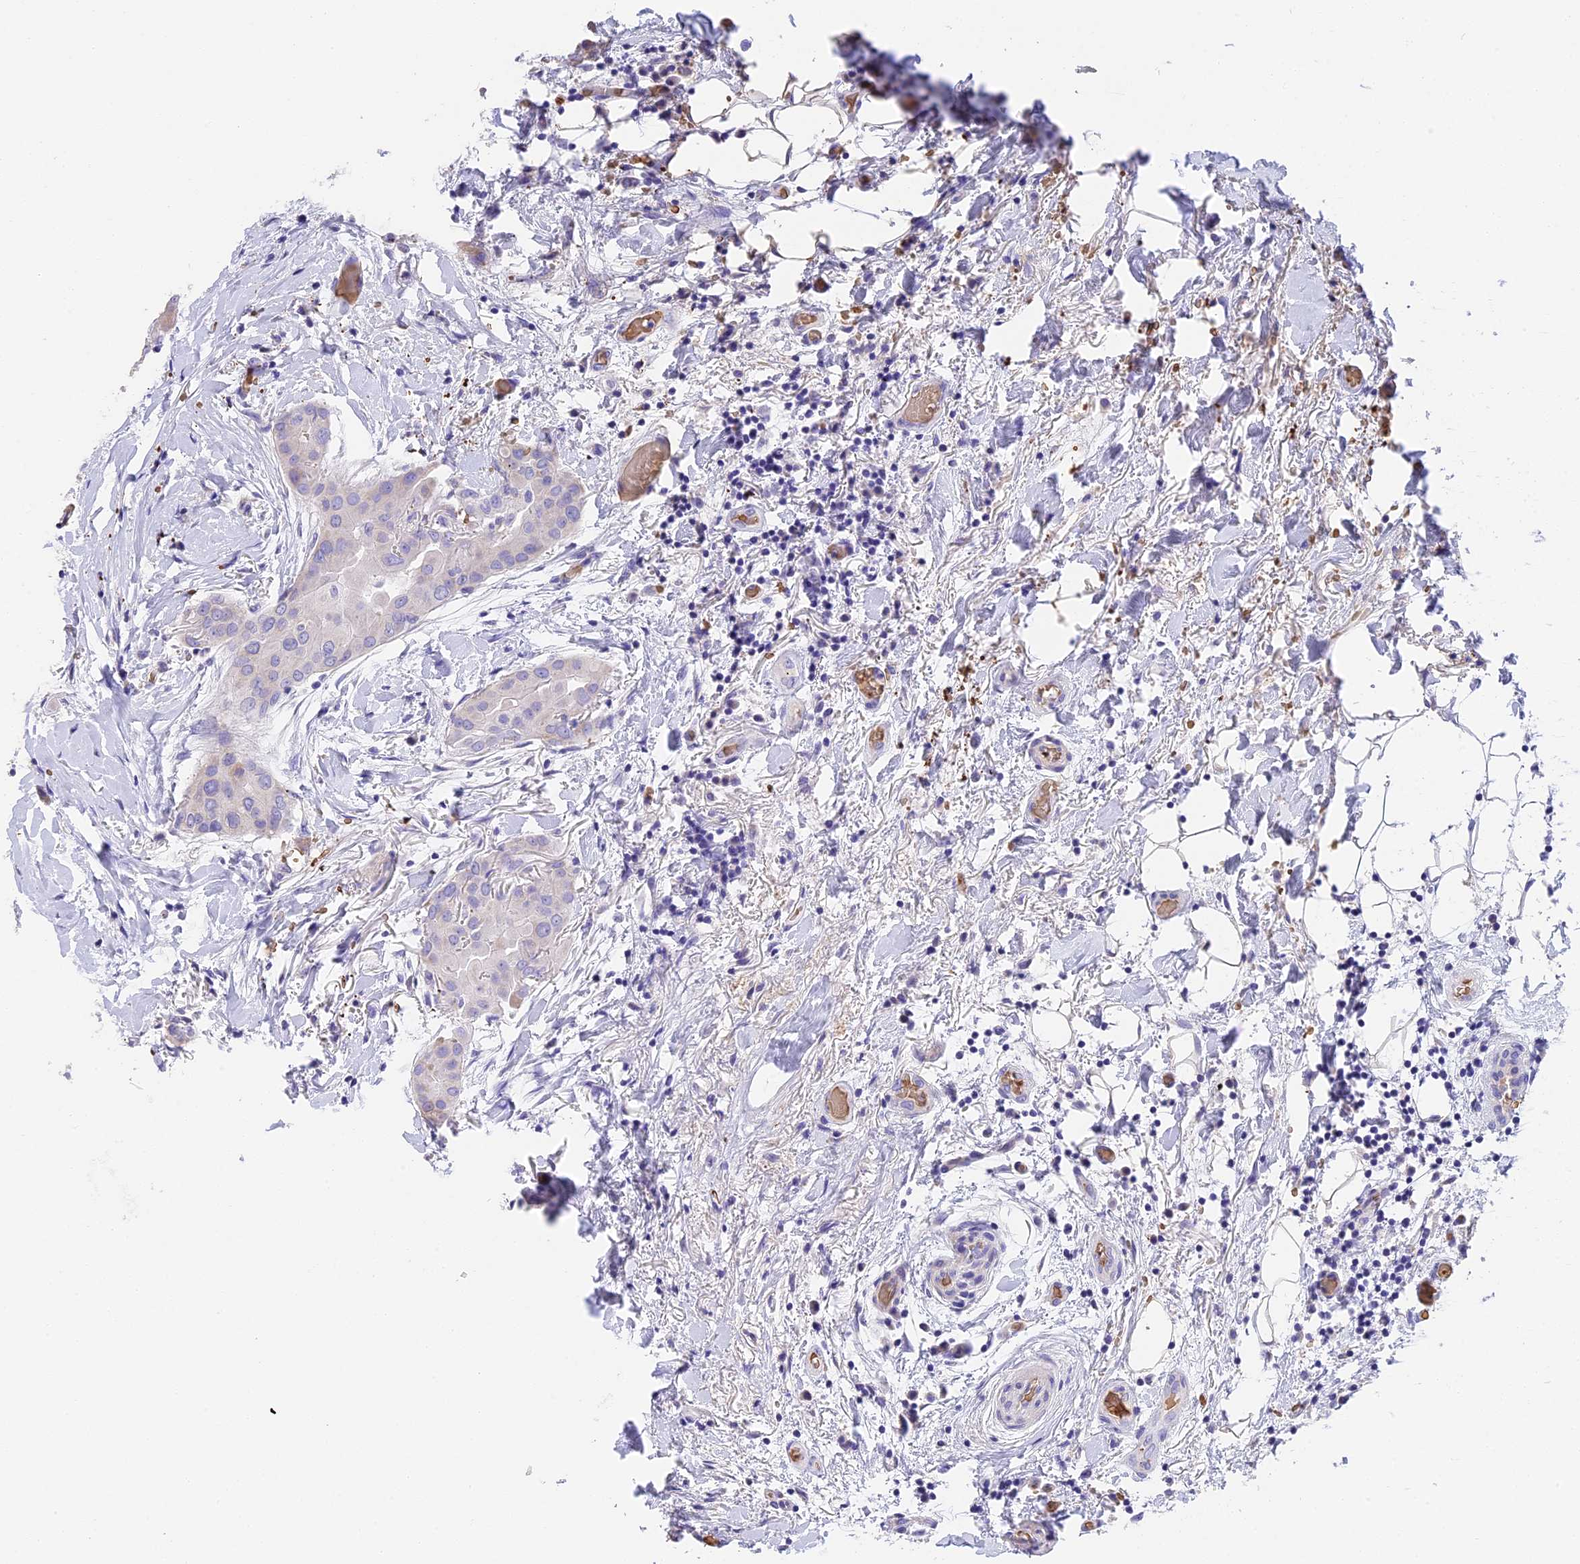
{"staining": {"intensity": "negative", "quantity": "none", "location": "none"}, "tissue": "thyroid cancer", "cell_type": "Tumor cells", "image_type": "cancer", "snomed": [{"axis": "morphology", "description": "Papillary adenocarcinoma, NOS"}, {"axis": "topography", "description": "Thyroid gland"}], "caption": "A histopathology image of human thyroid papillary adenocarcinoma is negative for staining in tumor cells.", "gene": "TNNC2", "patient": {"sex": "male", "age": 33}}